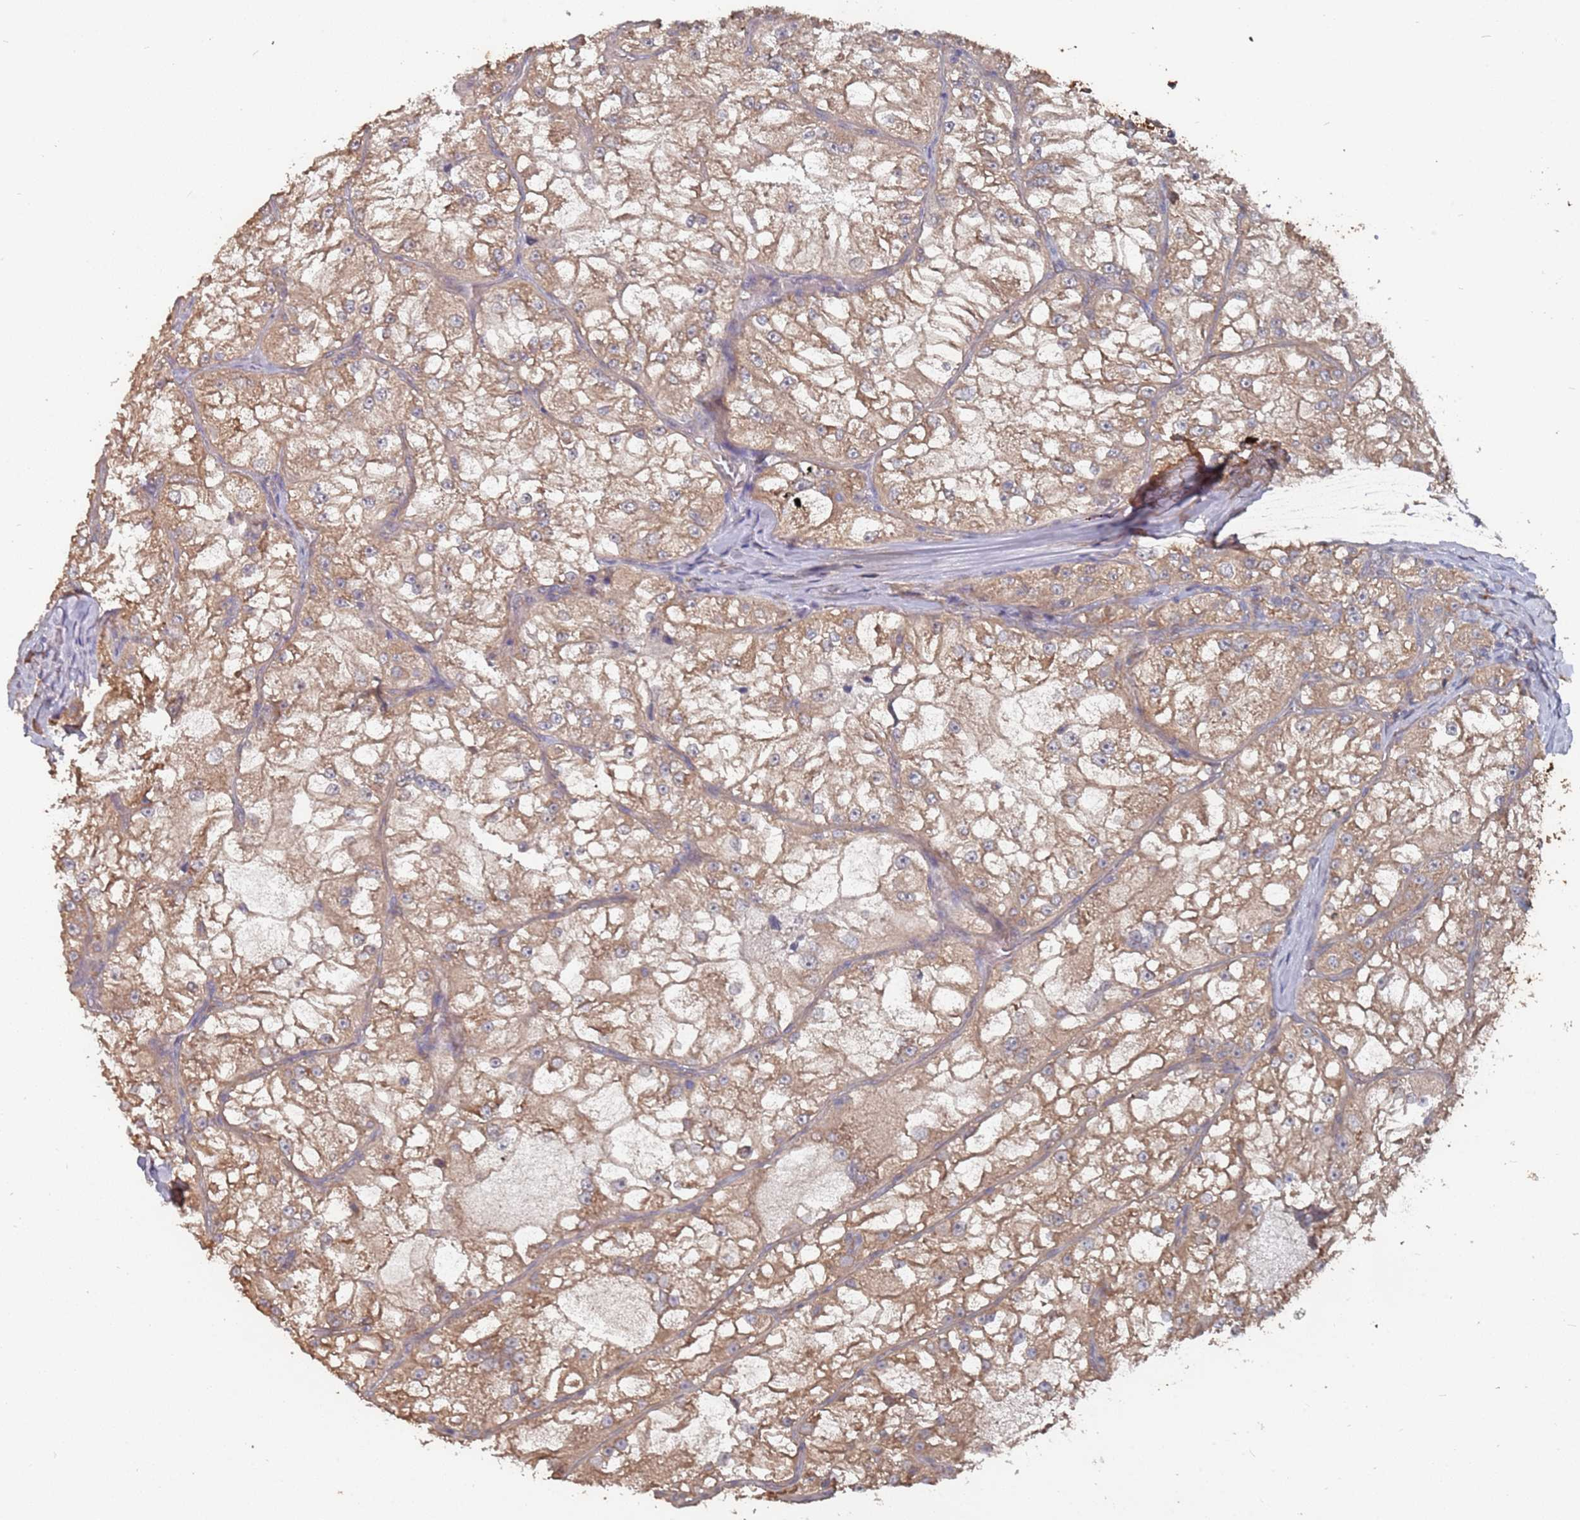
{"staining": {"intensity": "moderate", "quantity": ">75%", "location": "cytoplasmic/membranous"}, "tissue": "renal cancer", "cell_type": "Tumor cells", "image_type": "cancer", "snomed": [{"axis": "morphology", "description": "Adenocarcinoma, NOS"}, {"axis": "topography", "description": "Kidney"}], "caption": "Human renal cancer (adenocarcinoma) stained with a brown dye exhibits moderate cytoplasmic/membranous positive staining in about >75% of tumor cells.", "gene": "ATG5", "patient": {"sex": "female", "age": 72}}